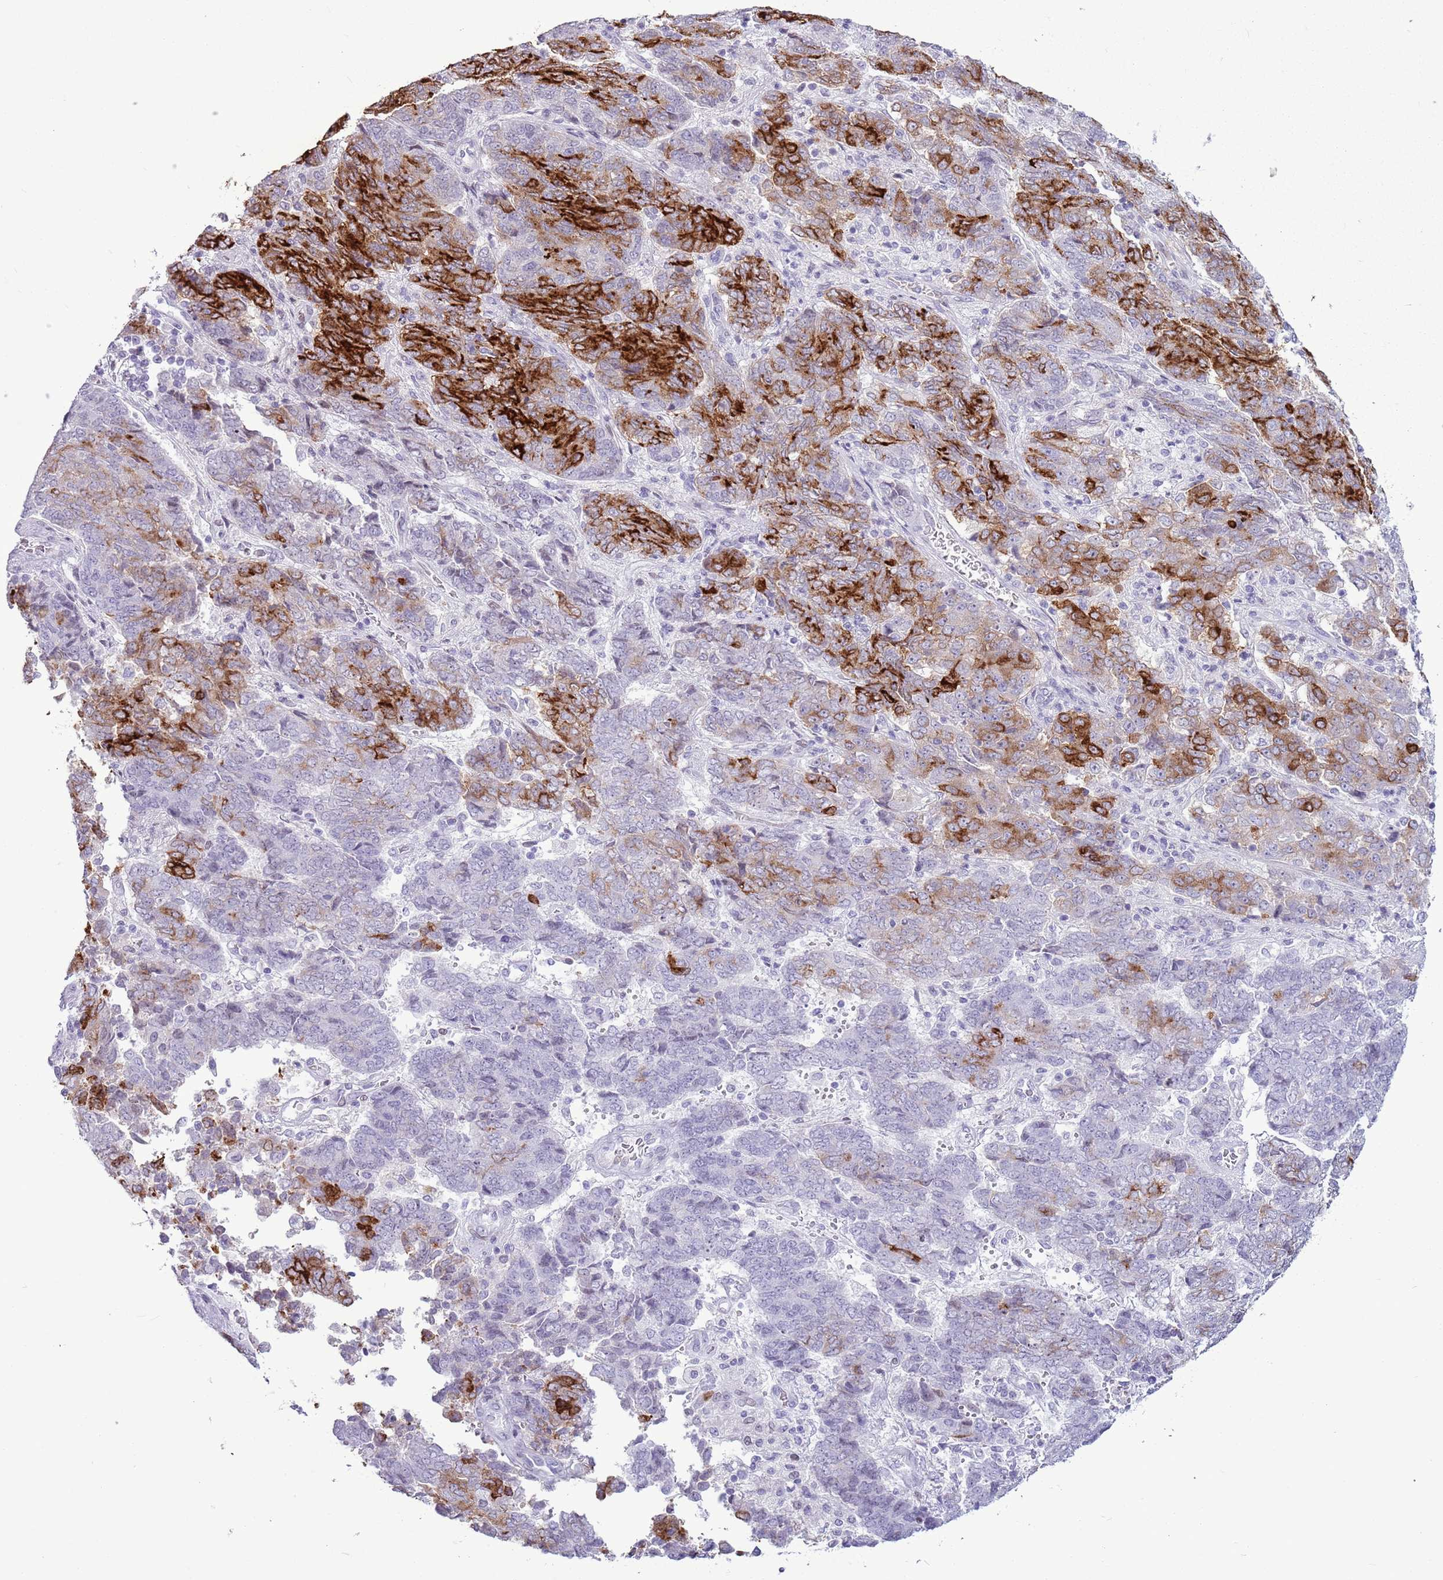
{"staining": {"intensity": "strong", "quantity": "25%-75%", "location": "cytoplasmic/membranous"}, "tissue": "endometrial cancer", "cell_type": "Tumor cells", "image_type": "cancer", "snomed": [{"axis": "morphology", "description": "Adenocarcinoma, NOS"}, {"axis": "topography", "description": "Endometrium"}], "caption": "Endometrial cancer (adenocarcinoma) stained with IHC demonstrates strong cytoplasmic/membranous staining in approximately 25%-75% of tumor cells. The protein of interest is shown in brown color, while the nuclei are stained blue.", "gene": "ASIP", "patient": {"sex": "female", "age": 80}}